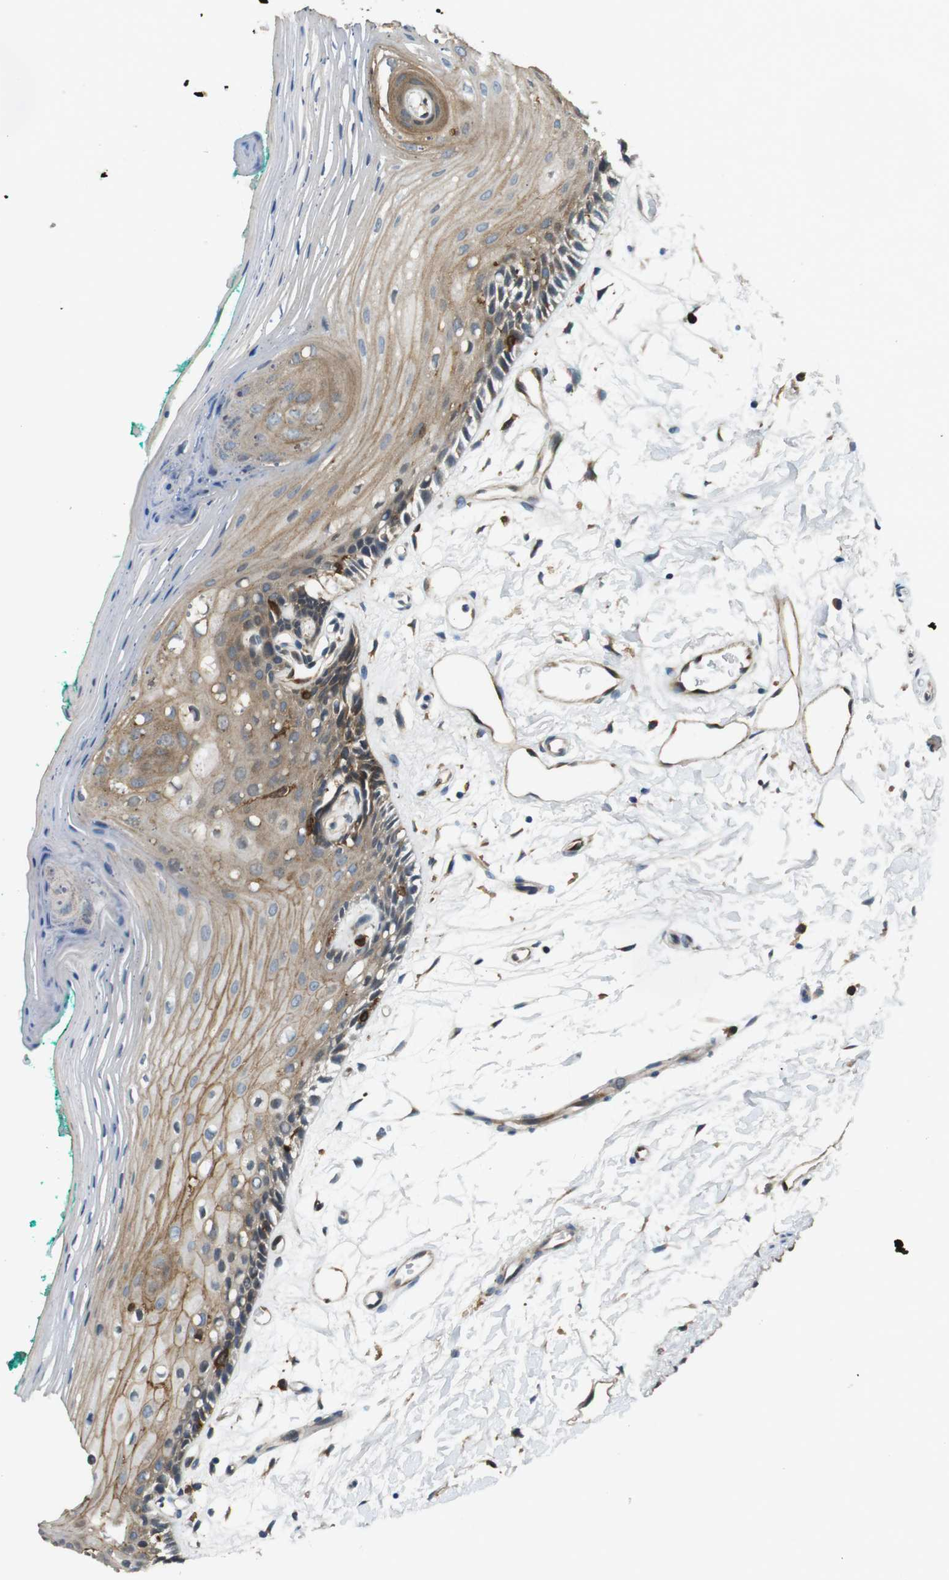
{"staining": {"intensity": "moderate", "quantity": "25%-75%", "location": "cytoplasmic/membranous"}, "tissue": "oral mucosa", "cell_type": "Squamous epithelial cells", "image_type": "normal", "snomed": [{"axis": "morphology", "description": "Normal tissue, NOS"}, {"axis": "topography", "description": "Skeletal muscle"}, {"axis": "topography", "description": "Oral tissue"}, {"axis": "topography", "description": "Peripheral nerve tissue"}], "caption": "Protein staining of benign oral mucosa demonstrates moderate cytoplasmic/membranous positivity in approximately 25%-75% of squamous epithelial cells. Nuclei are stained in blue.", "gene": "PALD1", "patient": {"sex": "female", "age": 84}}